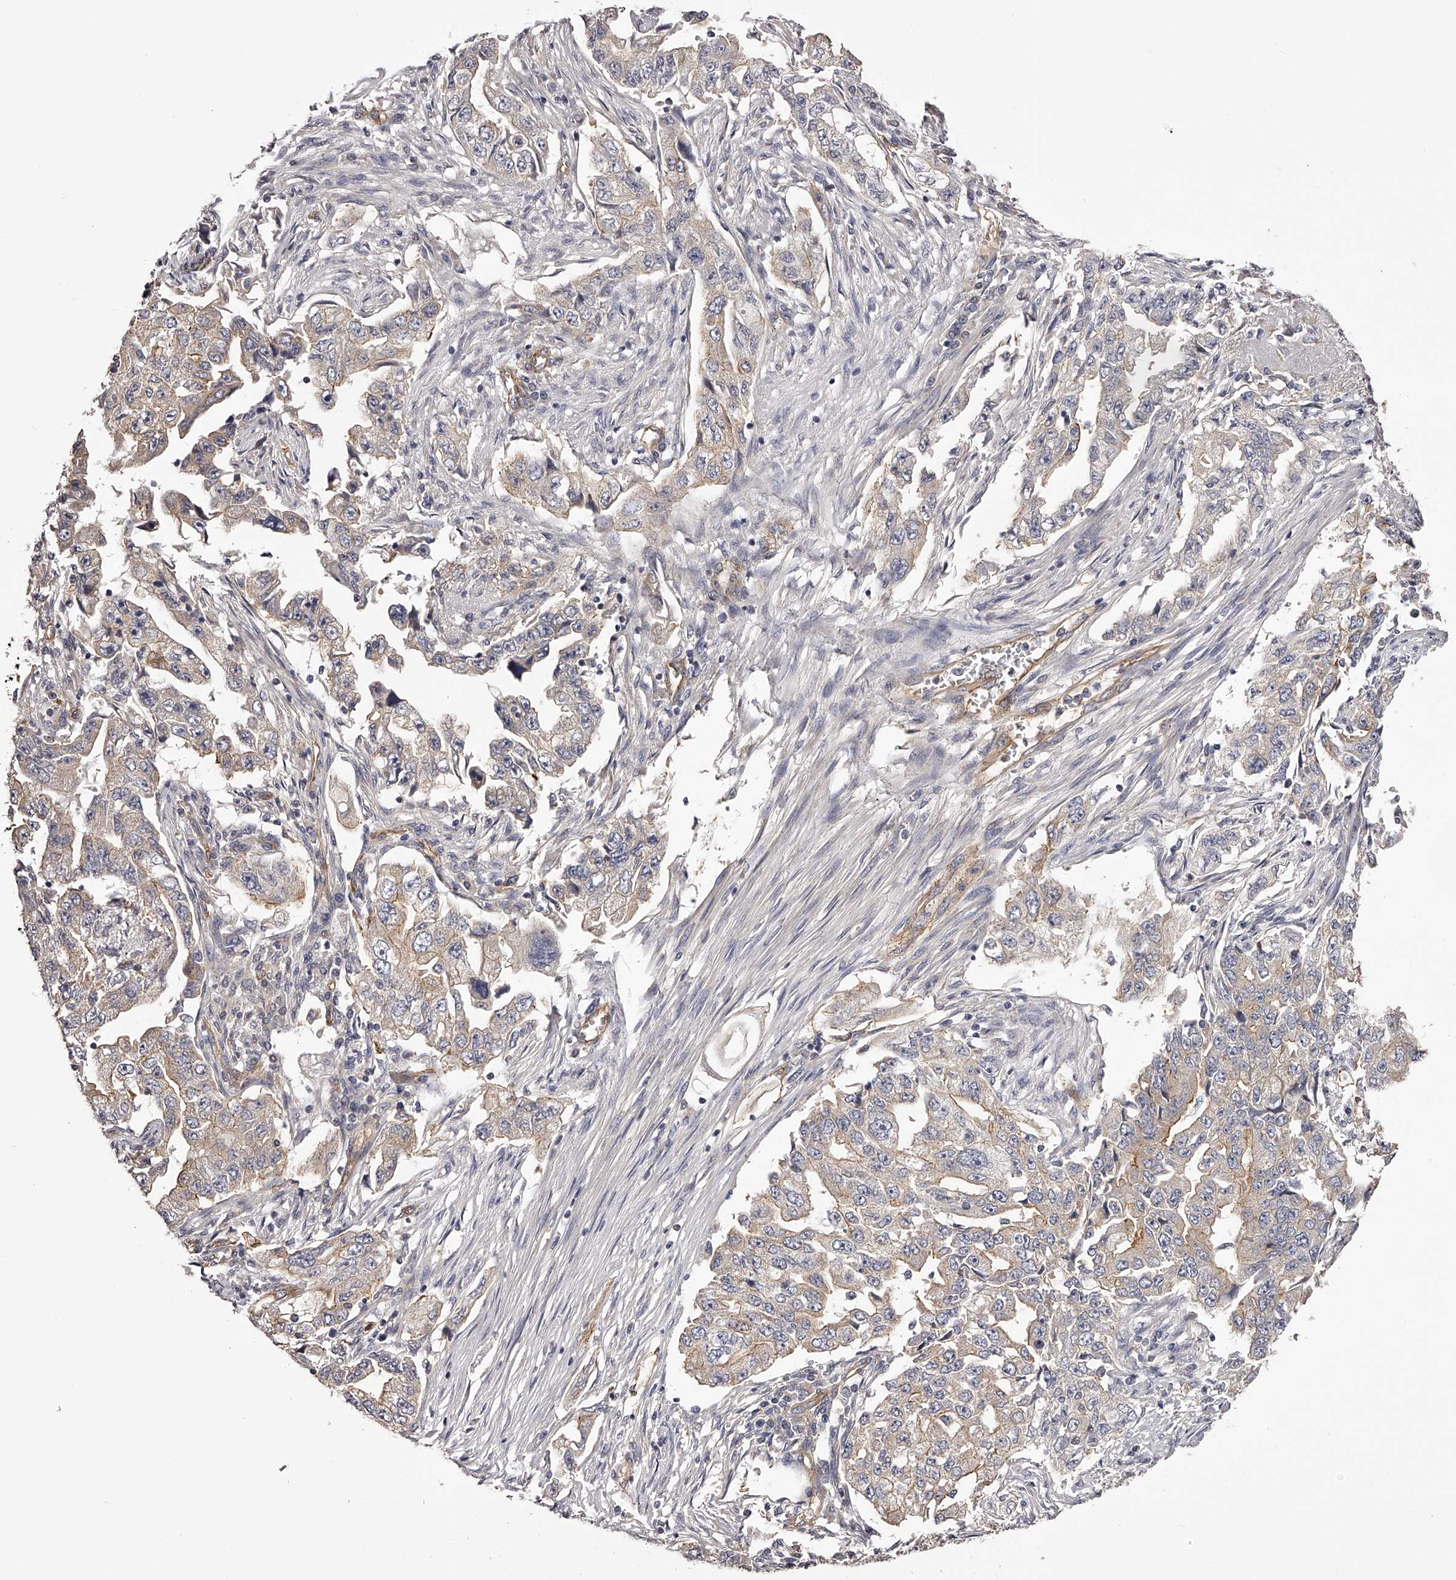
{"staining": {"intensity": "weak", "quantity": "25%-75%", "location": "cytoplasmic/membranous"}, "tissue": "lung cancer", "cell_type": "Tumor cells", "image_type": "cancer", "snomed": [{"axis": "morphology", "description": "Adenocarcinoma, NOS"}, {"axis": "topography", "description": "Lung"}], "caption": "Lung cancer (adenocarcinoma) stained with a brown dye exhibits weak cytoplasmic/membranous positive positivity in about 25%-75% of tumor cells.", "gene": "LTV1", "patient": {"sex": "female", "age": 51}}